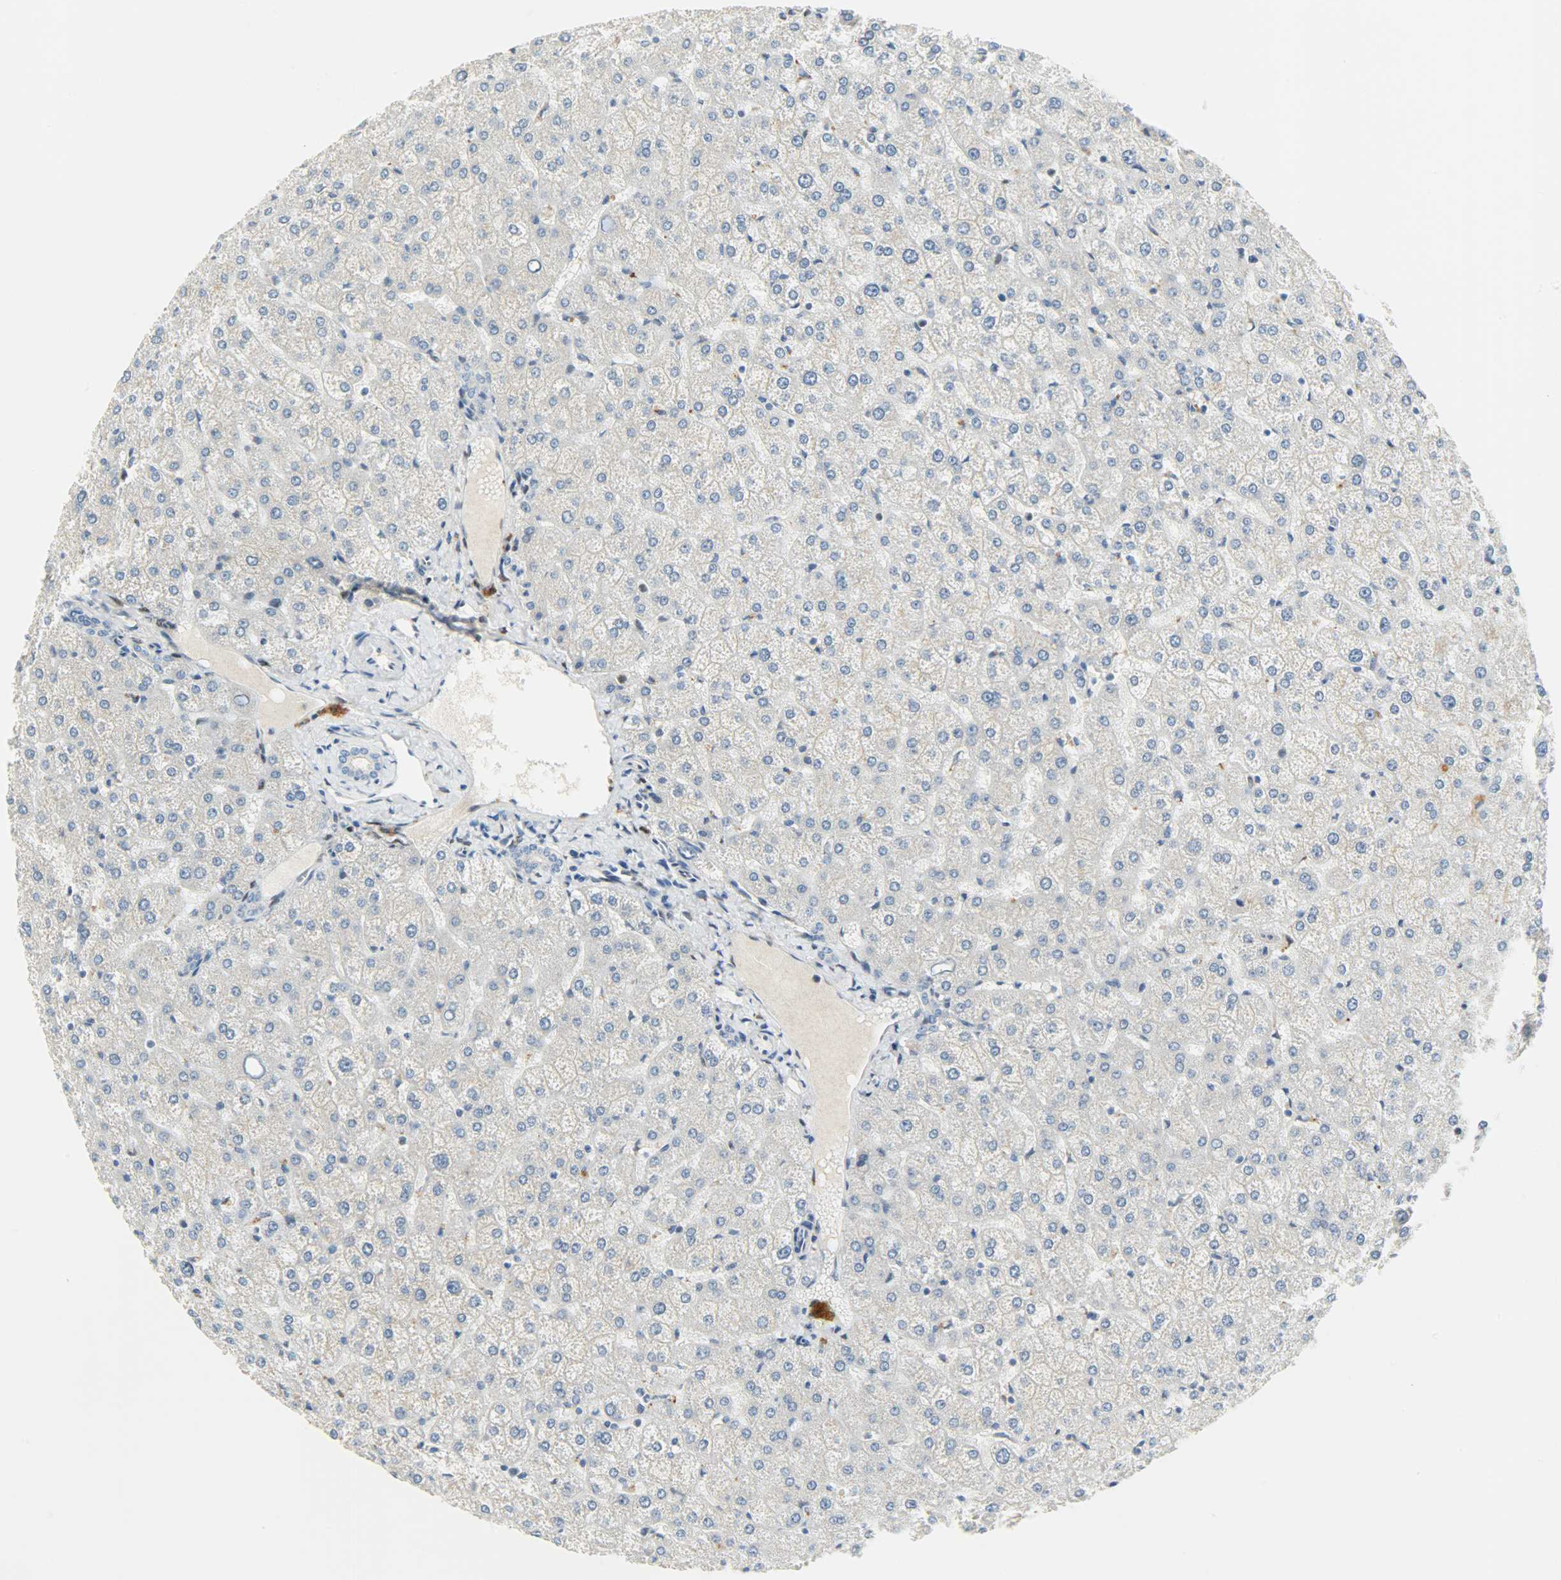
{"staining": {"intensity": "negative", "quantity": "none", "location": "none"}, "tissue": "liver", "cell_type": "Cholangiocytes", "image_type": "normal", "snomed": [{"axis": "morphology", "description": "Normal tissue, NOS"}, {"axis": "topography", "description": "Liver"}], "caption": "This is a photomicrograph of immunohistochemistry (IHC) staining of unremarkable liver, which shows no staining in cholangiocytes.", "gene": "JUNB", "patient": {"sex": "female", "age": 32}}